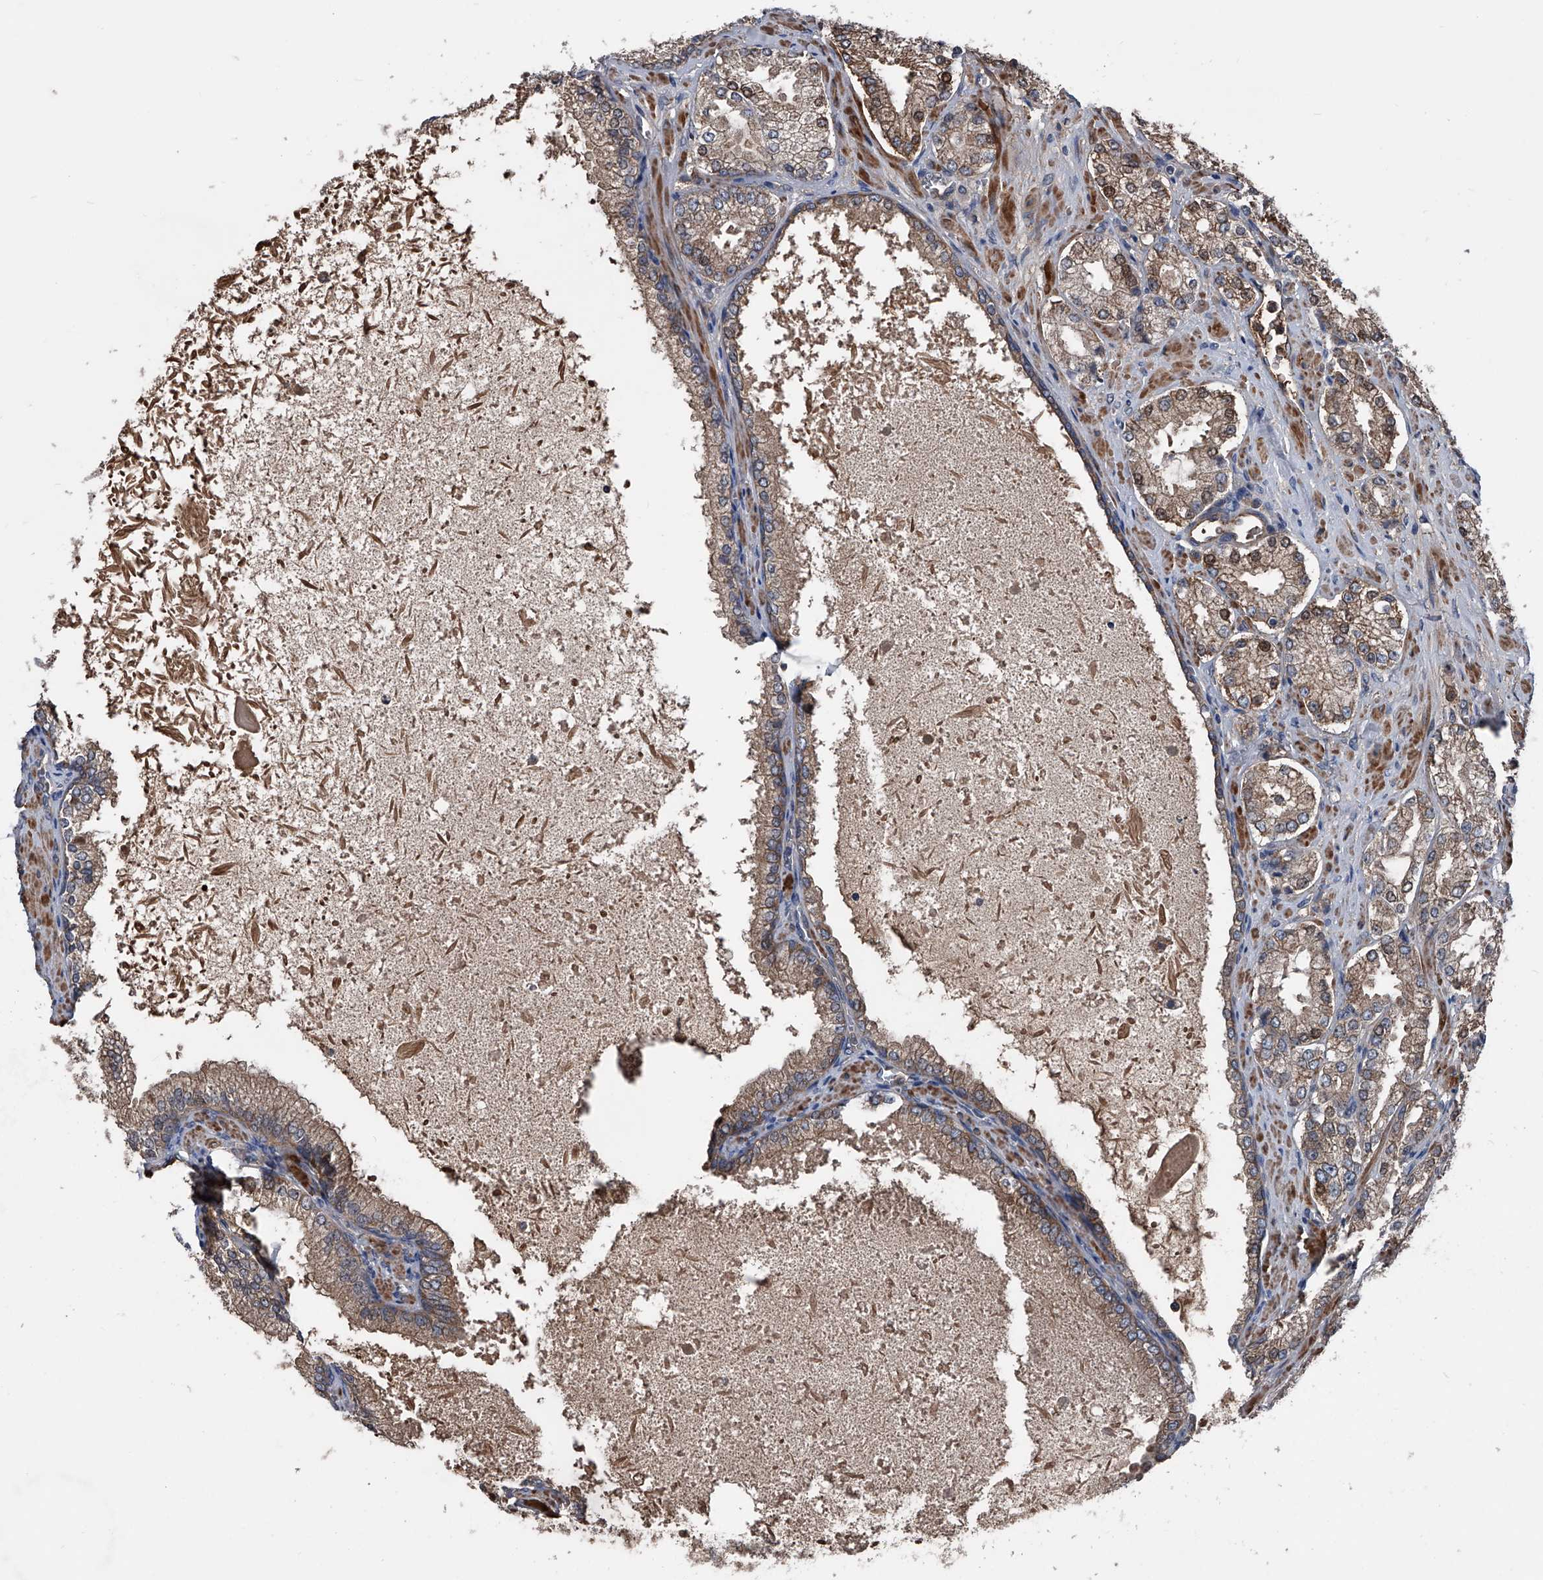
{"staining": {"intensity": "moderate", "quantity": ">75%", "location": "cytoplasmic/membranous"}, "tissue": "prostate cancer", "cell_type": "Tumor cells", "image_type": "cancer", "snomed": [{"axis": "morphology", "description": "Adenocarcinoma, High grade"}, {"axis": "topography", "description": "Prostate"}], "caption": "Immunohistochemical staining of human prostate cancer reveals medium levels of moderate cytoplasmic/membranous protein staining in about >75% of tumor cells.", "gene": "KIF13A", "patient": {"sex": "male", "age": 73}}